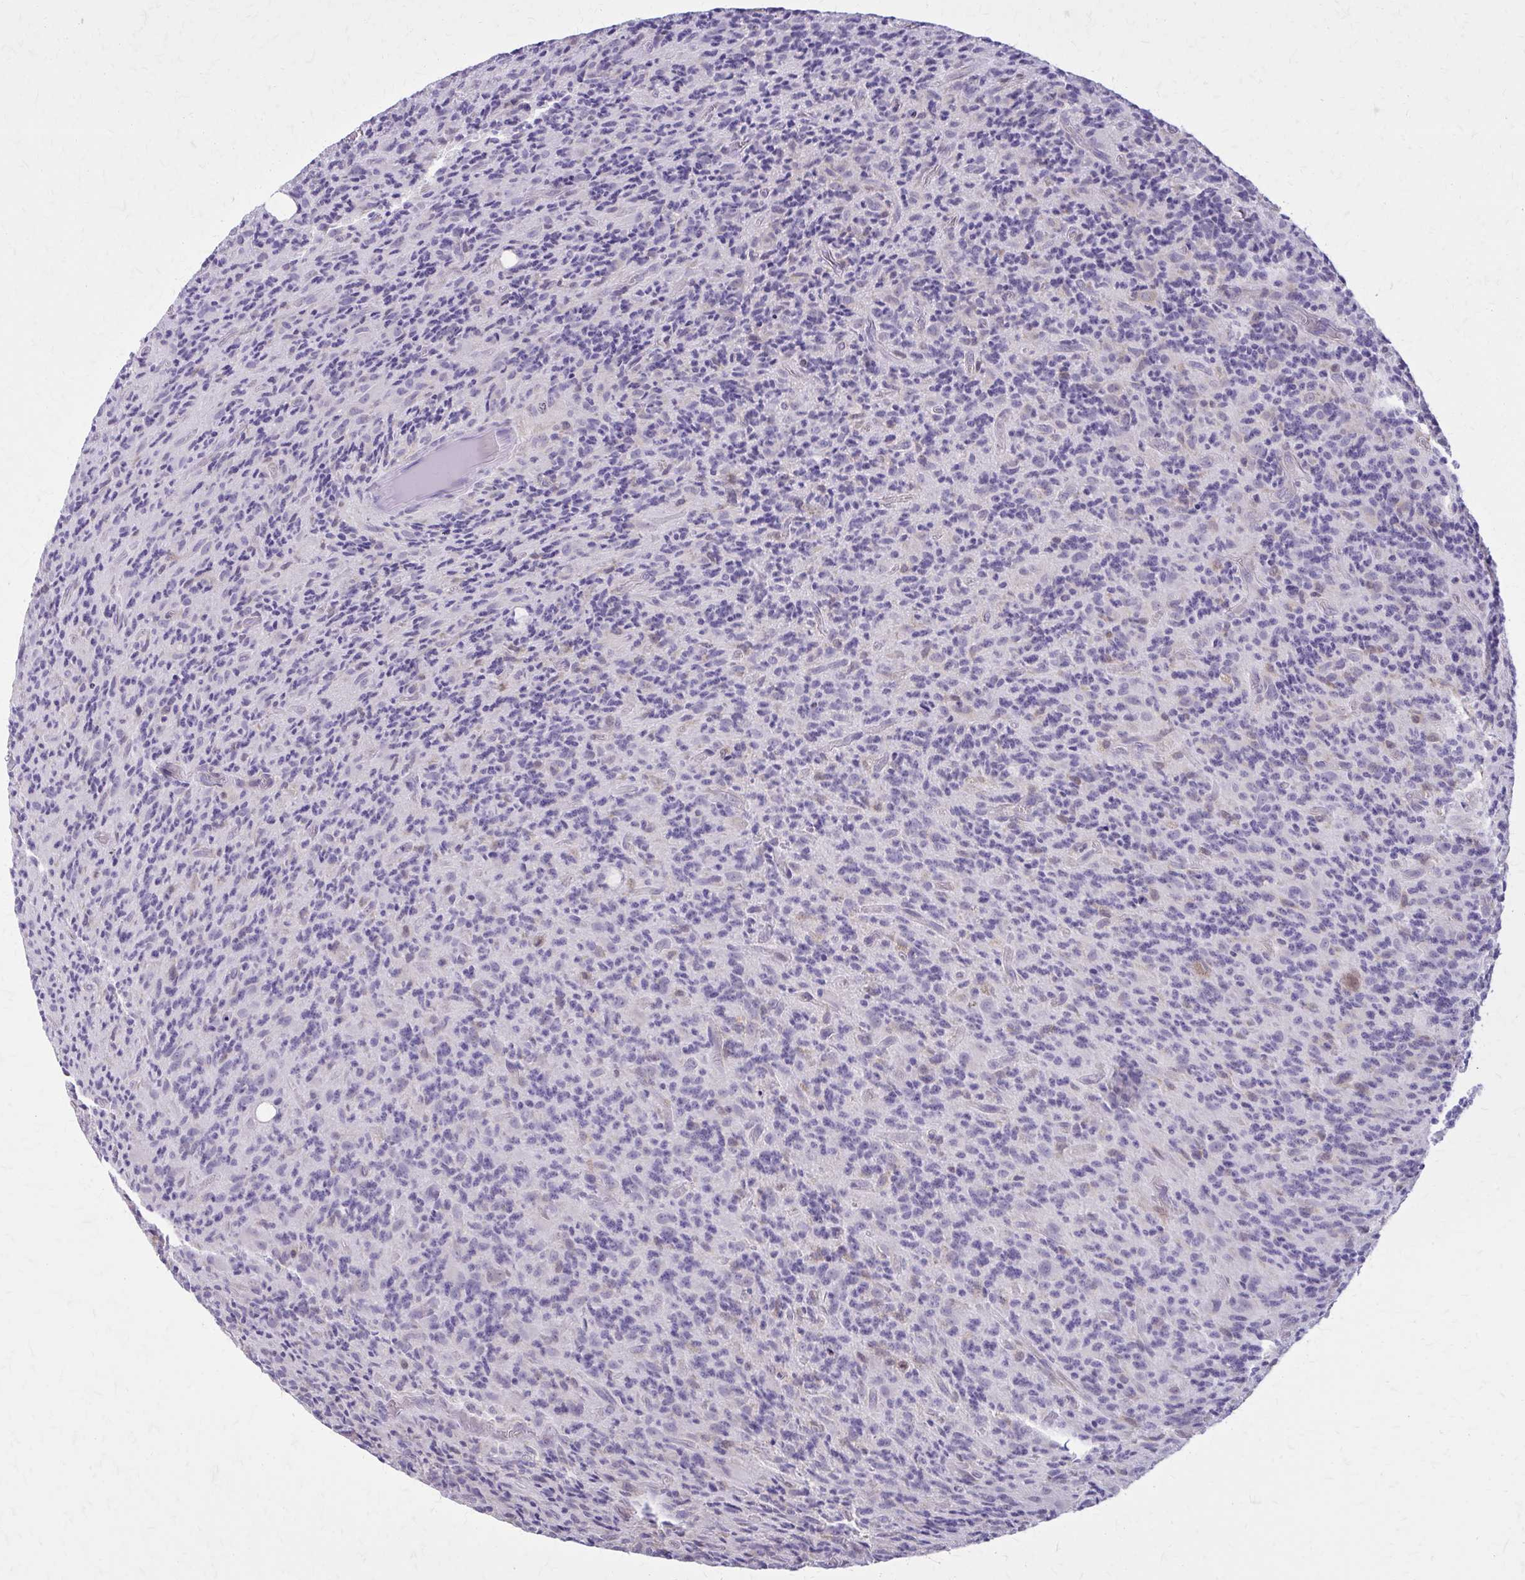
{"staining": {"intensity": "negative", "quantity": "none", "location": "none"}, "tissue": "glioma", "cell_type": "Tumor cells", "image_type": "cancer", "snomed": [{"axis": "morphology", "description": "Glioma, malignant, High grade"}, {"axis": "topography", "description": "Brain"}], "caption": "This is an immunohistochemistry (IHC) micrograph of malignant glioma (high-grade). There is no staining in tumor cells.", "gene": "NRBF2", "patient": {"sex": "male", "age": 76}}